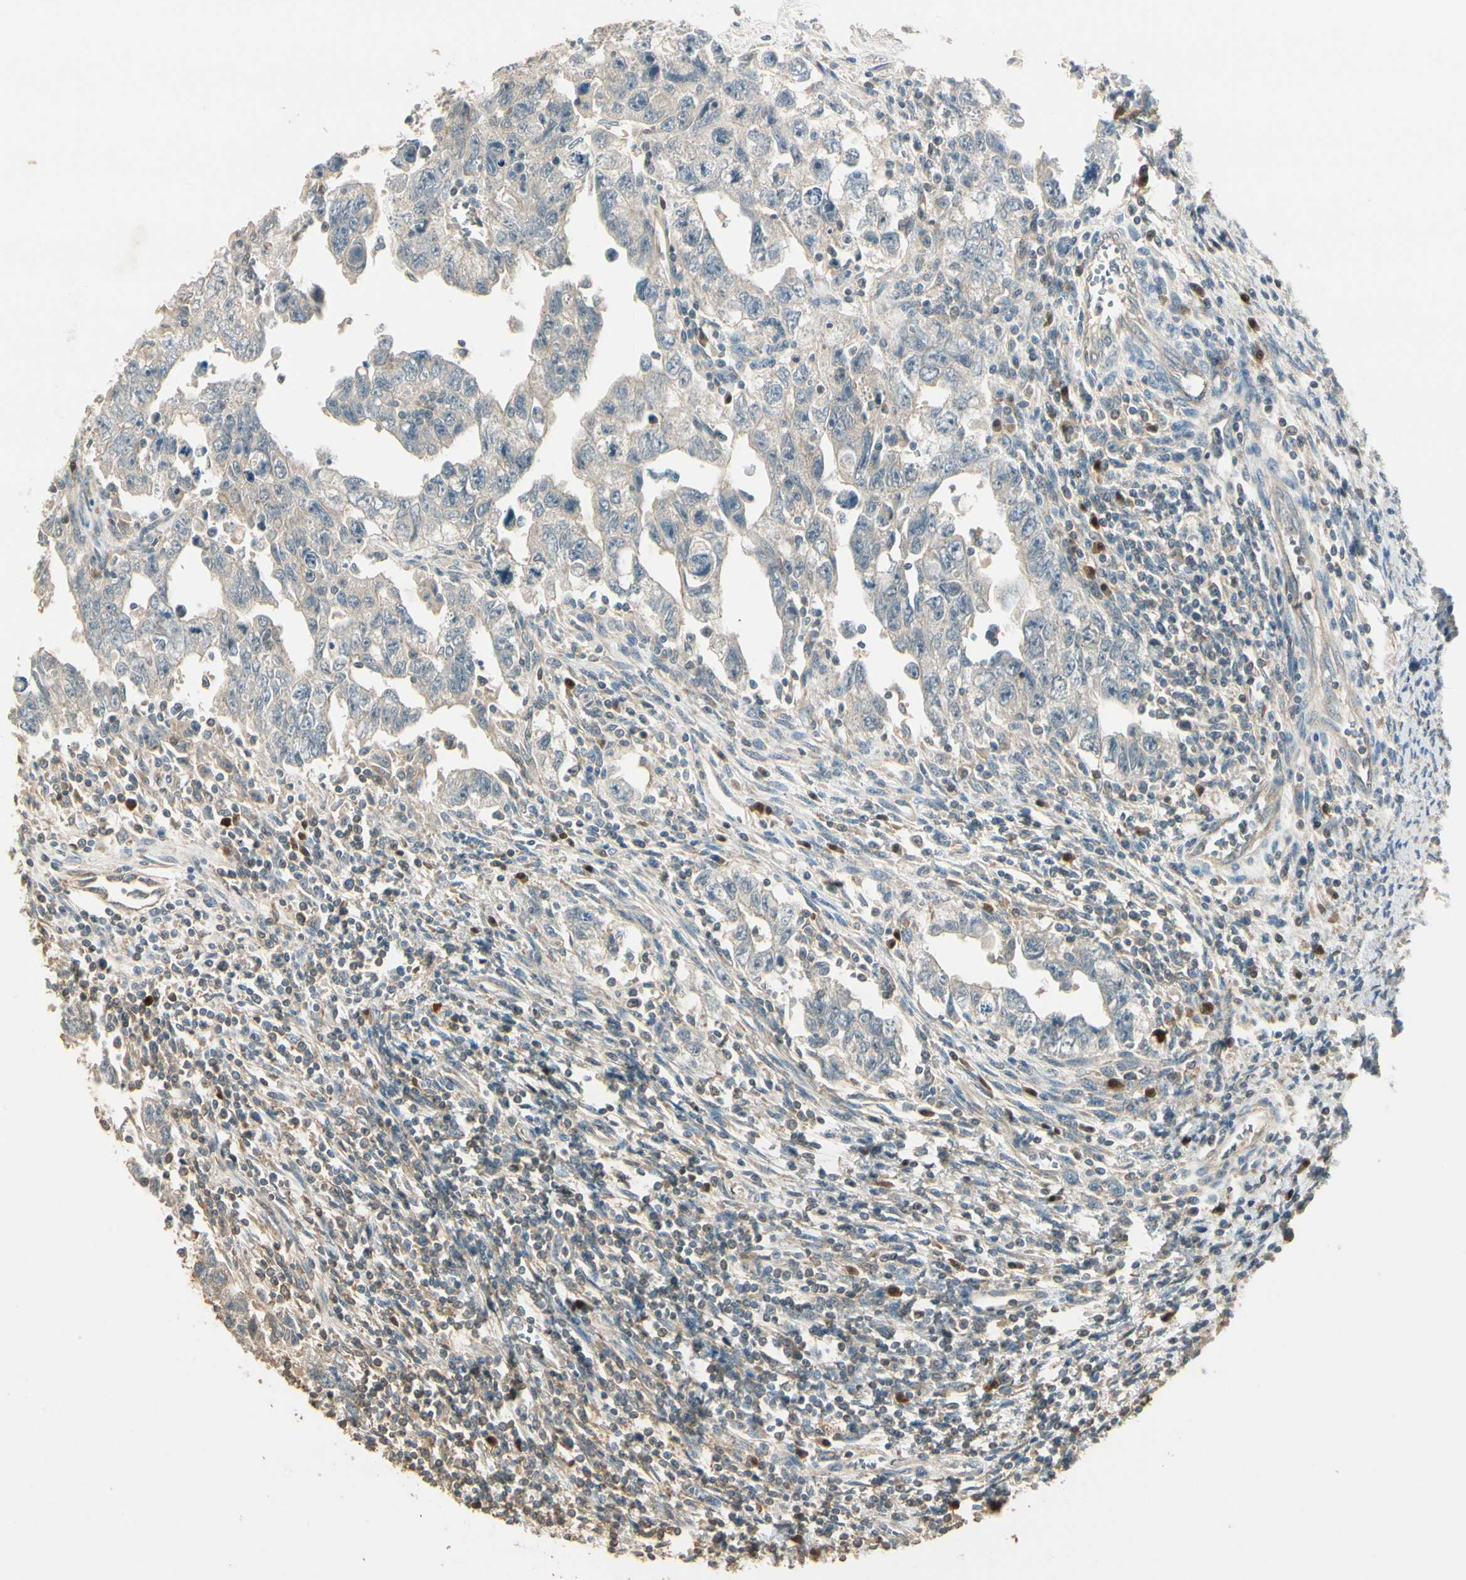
{"staining": {"intensity": "weak", "quantity": "<25%", "location": "cytoplasmic/membranous"}, "tissue": "testis cancer", "cell_type": "Tumor cells", "image_type": "cancer", "snomed": [{"axis": "morphology", "description": "Carcinoma, Embryonal, NOS"}, {"axis": "topography", "description": "Testis"}], "caption": "Immunohistochemical staining of embryonal carcinoma (testis) shows no significant positivity in tumor cells. (Stains: DAB (3,3'-diaminobenzidine) IHC with hematoxylin counter stain, Microscopy: brightfield microscopy at high magnification).", "gene": "PLXNA1", "patient": {"sex": "male", "age": 28}}